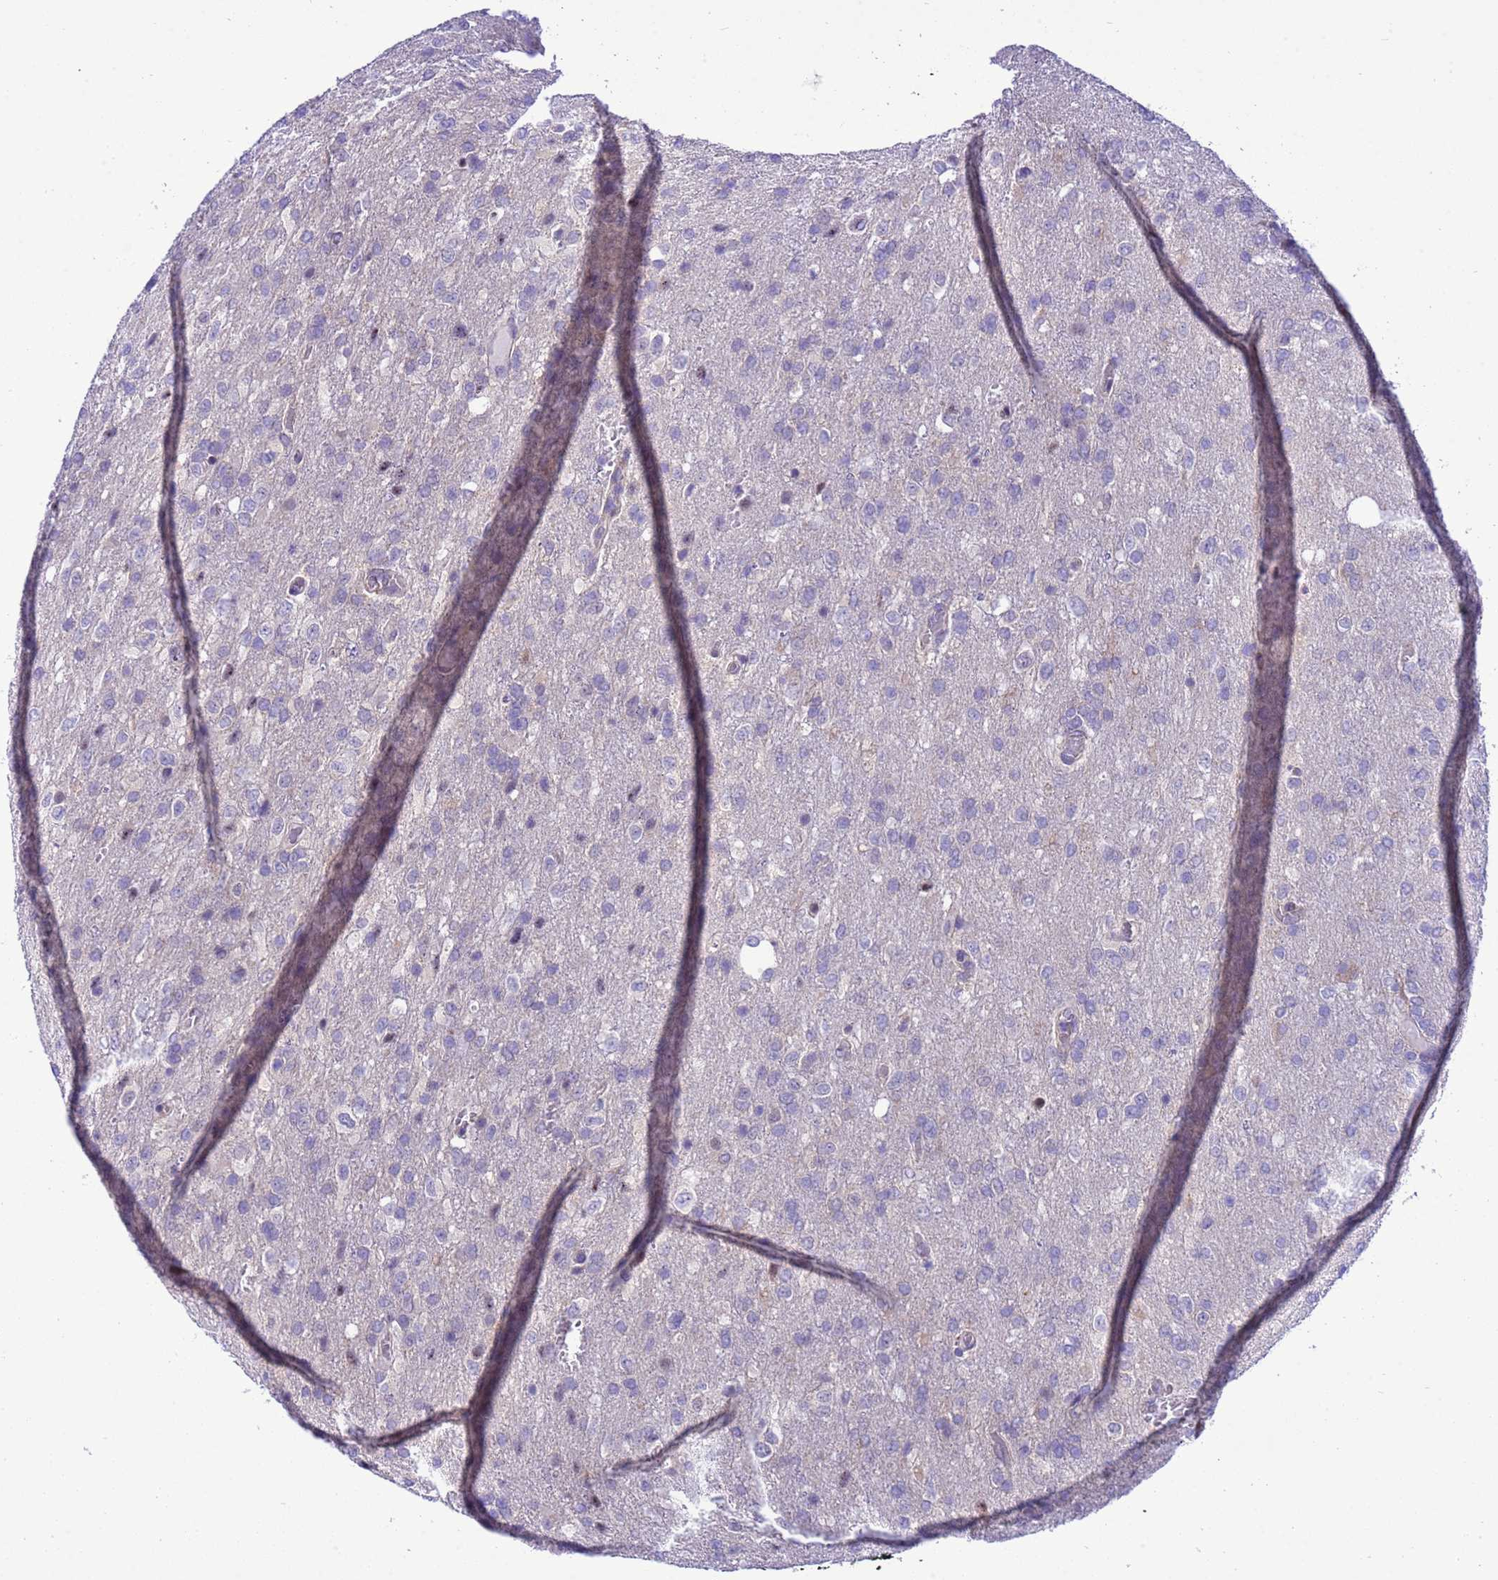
{"staining": {"intensity": "negative", "quantity": "none", "location": "none"}, "tissue": "glioma", "cell_type": "Tumor cells", "image_type": "cancer", "snomed": [{"axis": "morphology", "description": "Glioma, malignant, High grade"}, {"axis": "topography", "description": "Brain"}], "caption": "DAB immunohistochemical staining of human malignant glioma (high-grade) demonstrates no significant staining in tumor cells. (DAB immunohistochemistry, high magnification).", "gene": "RASD1", "patient": {"sex": "female", "age": 74}}